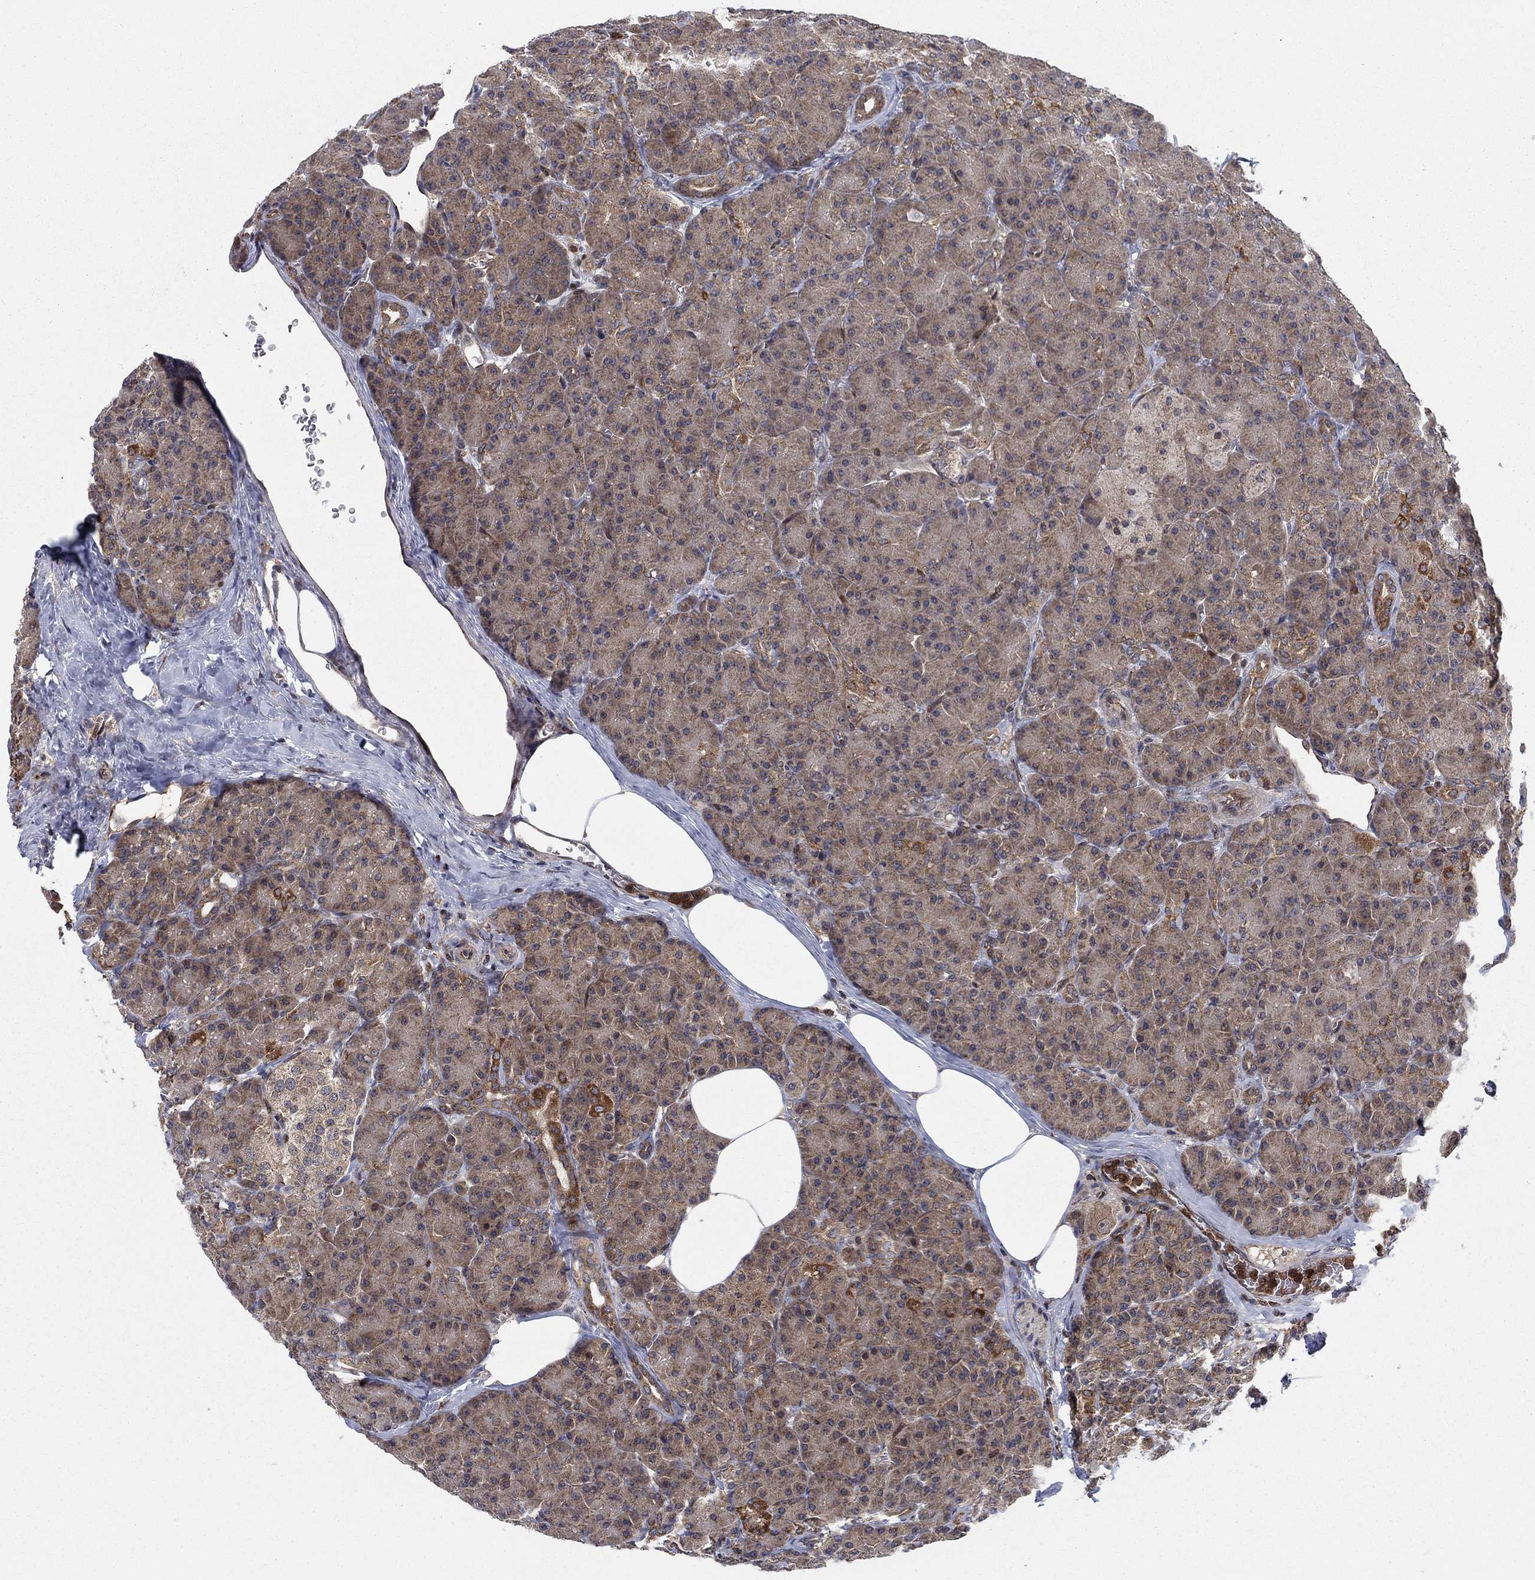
{"staining": {"intensity": "moderate", "quantity": ">75%", "location": "cytoplasmic/membranous"}, "tissue": "pancreas", "cell_type": "Exocrine glandular cells", "image_type": "normal", "snomed": [{"axis": "morphology", "description": "Normal tissue, NOS"}, {"axis": "topography", "description": "Pancreas"}], "caption": "This is a micrograph of IHC staining of unremarkable pancreas, which shows moderate expression in the cytoplasmic/membranous of exocrine glandular cells.", "gene": "IFI35", "patient": {"sex": "male", "age": 57}}